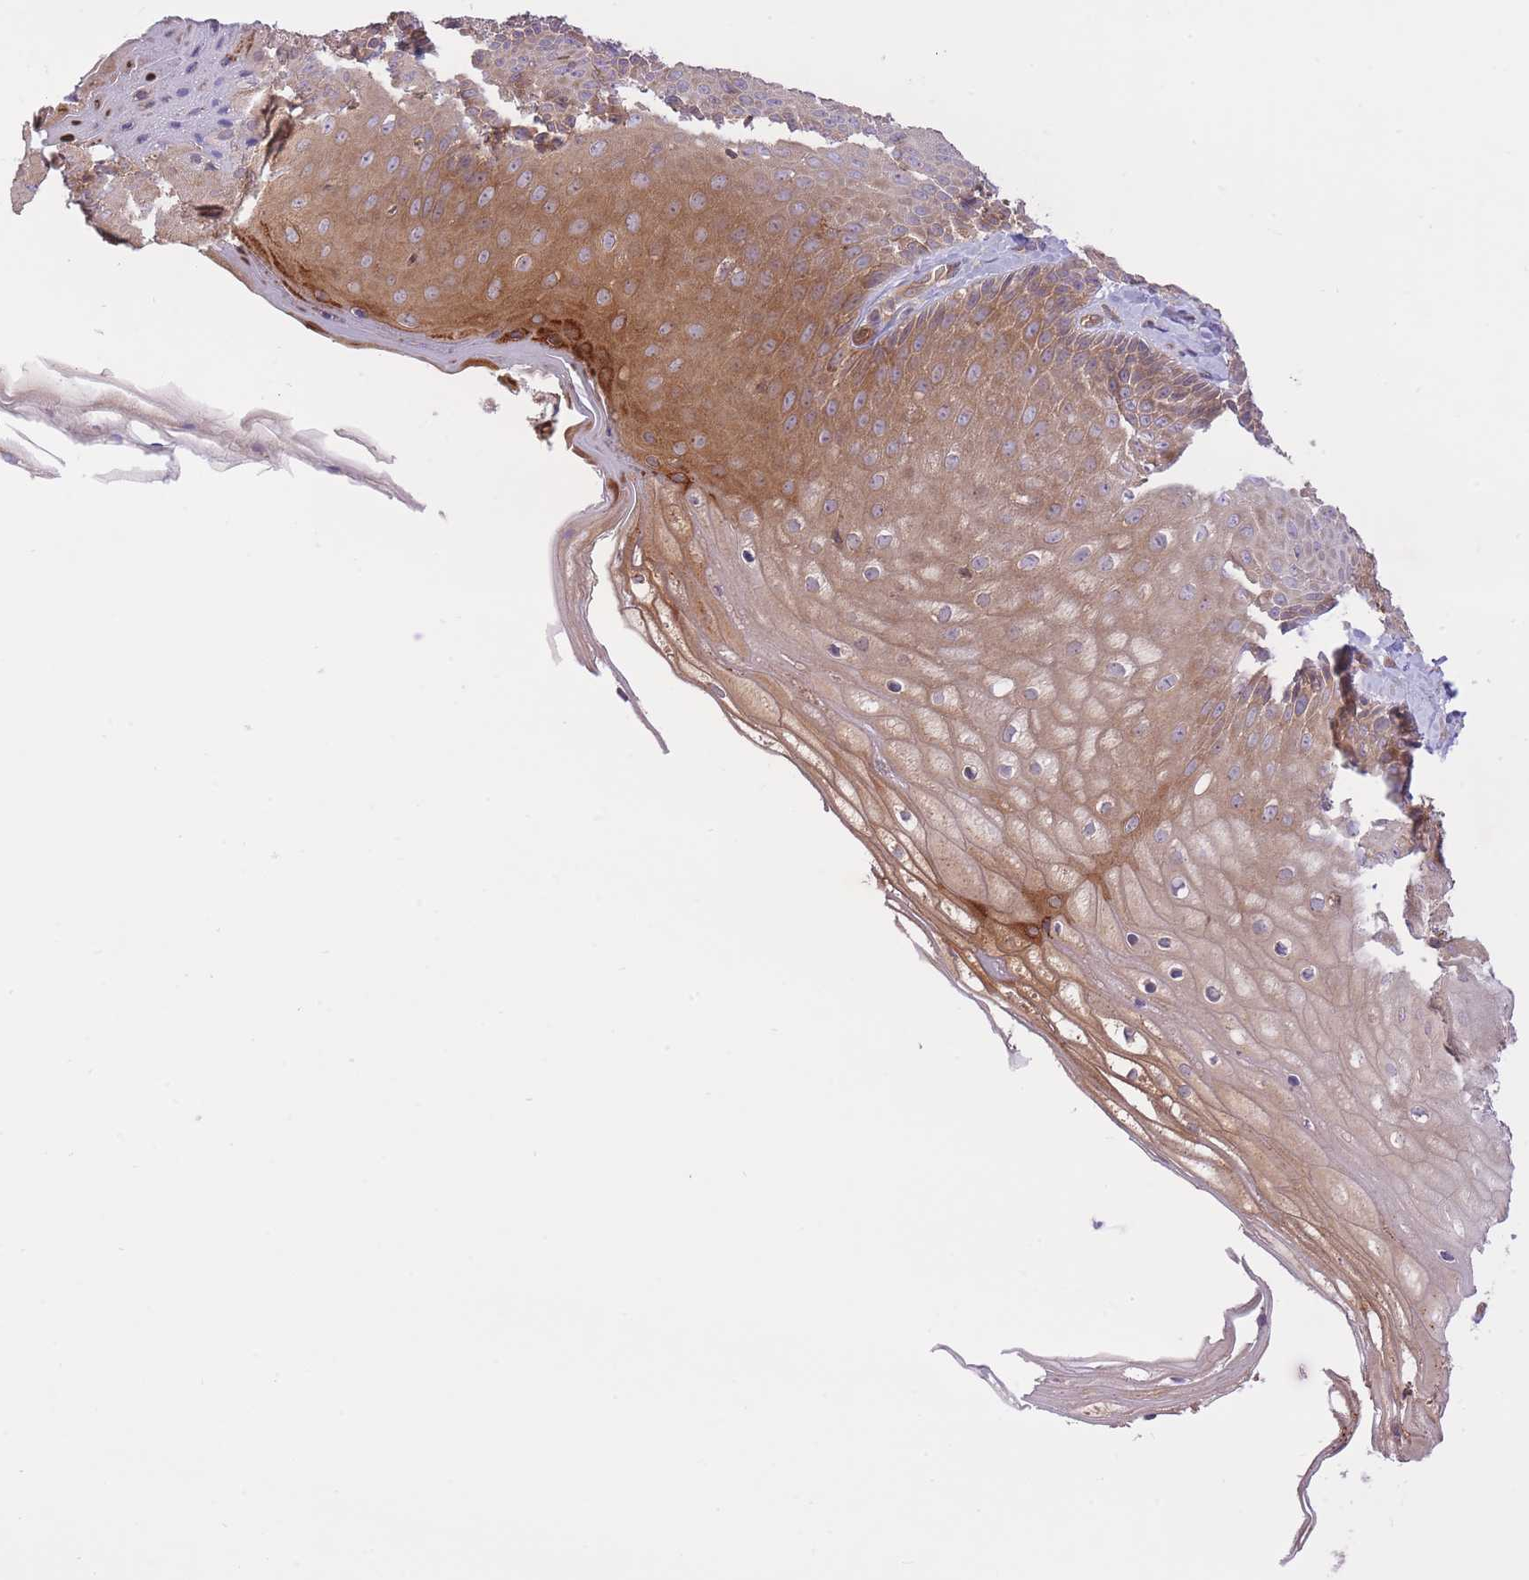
{"staining": {"intensity": "moderate", "quantity": ">75%", "location": "cytoplasmic/membranous"}, "tissue": "skin", "cell_type": "Epidermal cells", "image_type": "normal", "snomed": [{"axis": "morphology", "description": "Normal tissue, NOS"}, {"axis": "topography", "description": "Anal"}], "caption": "Immunohistochemistry staining of unremarkable skin, which demonstrates medium levels of moderate cytoplasmic/membranous expression in approximately >75% of epidermal cells indicating moderate cytoplasmic/membranous protein staining. The staining was performed using DAB (brown) for protein detection and nuclei were counterstained in hematoxylin (blue).", "gene": "PREP", "patient": {"sex": "male", "age": 80}}